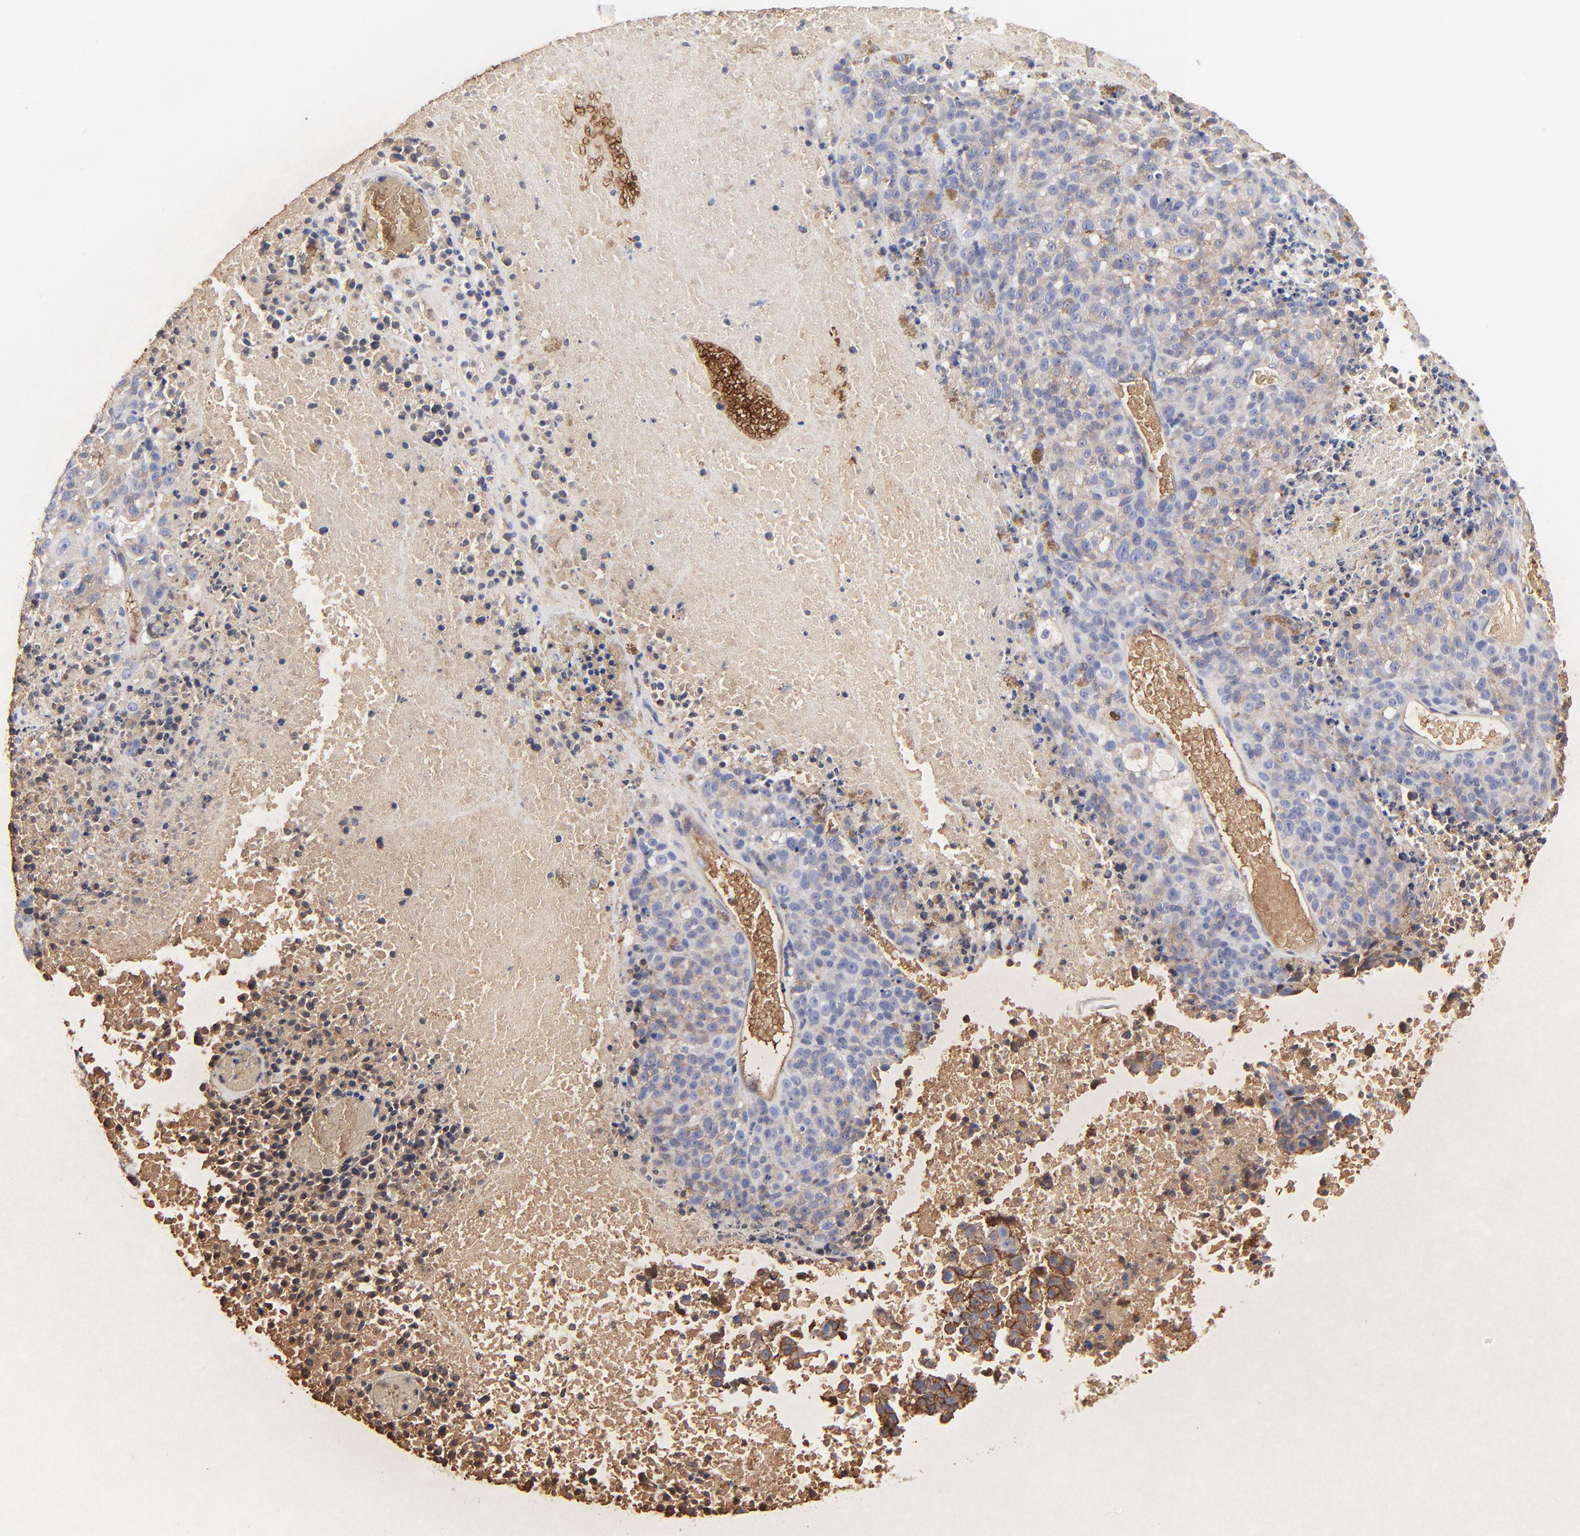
{"staining": {"intensity": "negative", "quantity": "none", "location": "none"}, "tissue": "melanoma", "cell_type": "Tumor cells", "image_type": "cancer", "snomed": [{"axis": "morphology", "description": "Malignant melanoma, Metastatic site"}, {"axis": "topography", "description": "Cerebral cortex"}], "caption": "This is an immunohistochemistry image of melanoma. There is no positivity in tumor cells.", "gene": "PAG1", "patient": {"sex": "female", "age": 52}}